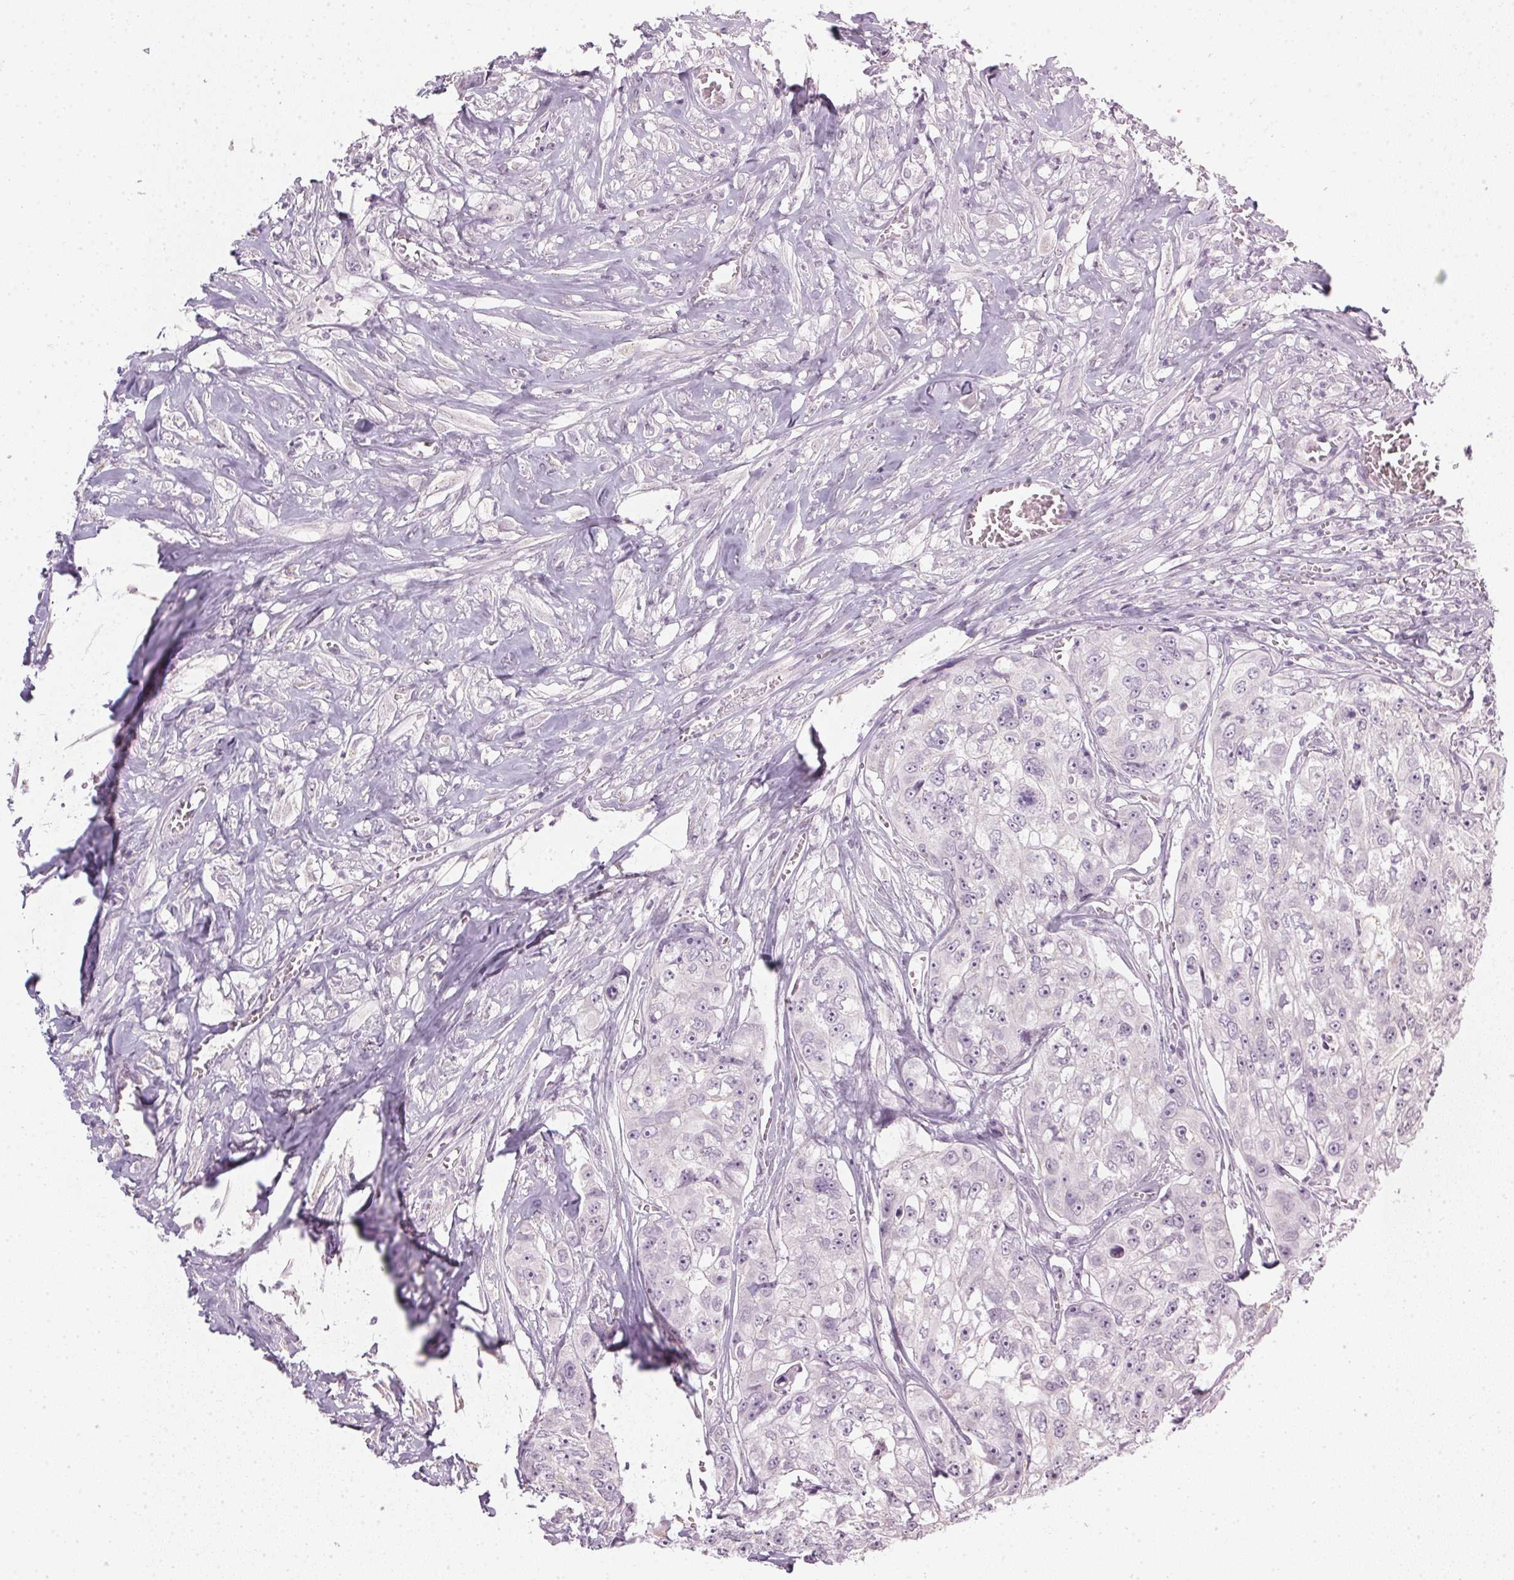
{"staining": {"intensity": "negative", "quantity": "none", "location": "none"}, "tissue": "colorectal cancer", "cell_type": "Tumor cells", "image_type": "cancer", "snomed": [{"axis": "morphology", "description": "Adenocarcinoma, NOS"}, {"axis": "topography", "description": "Rectum"}], "caption": "A micrograph of human adenocarcinoma (colorectal) is negative for staining in tumor cells.", "gene": "TMEM72", "patient": {"sex": "female", "age": 62}}